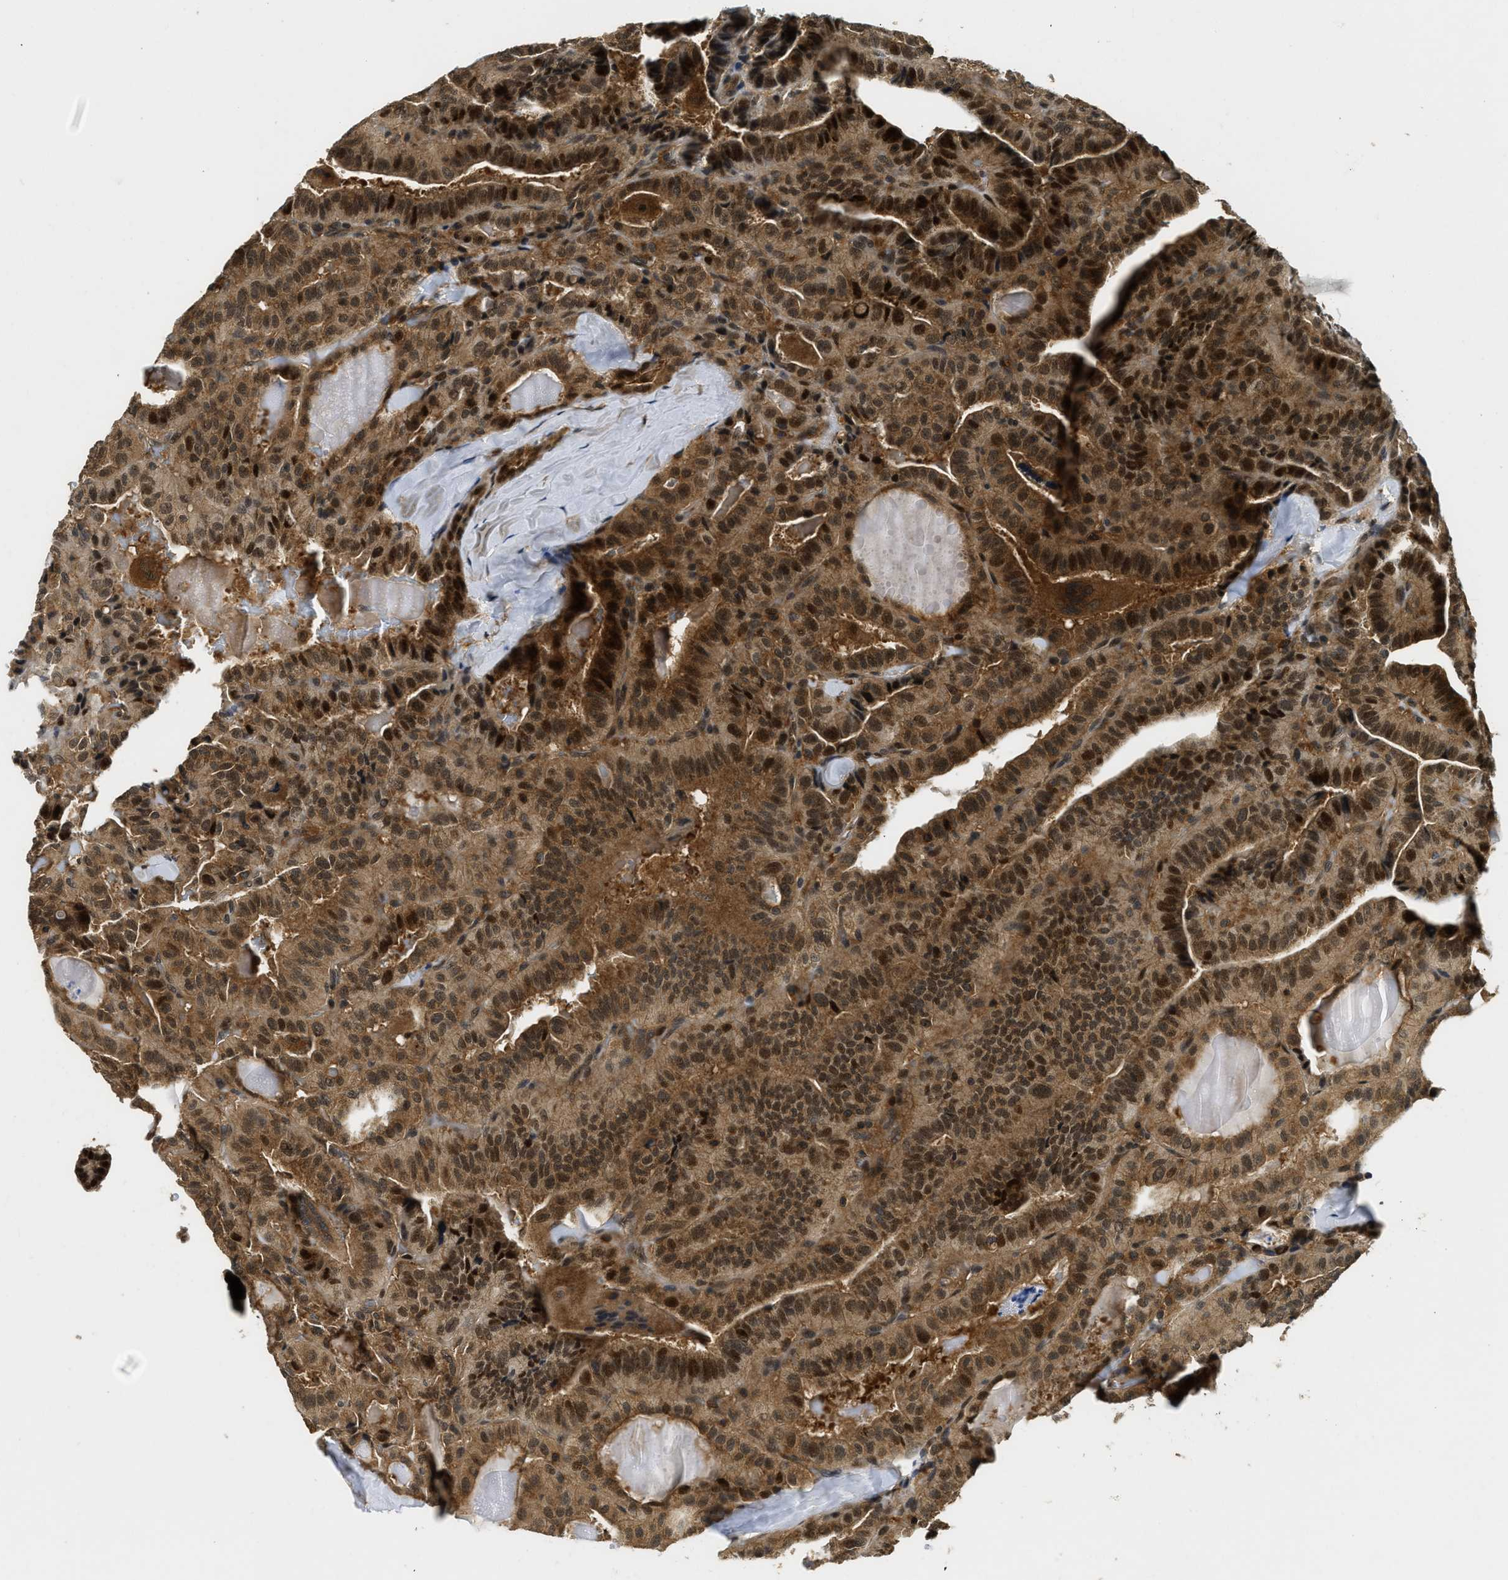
{"staining": {"intensity": "moderate", "quantity": ">75%", "location": "cytoplasmic/membranous,nuclear"}, "tissue": "thyroid cancer", "cell_type": "Tumor cells", "image_type": "cancer", "snomed": [{"axis": "morphology", "description": "Papillary adenocarcinoma, NOS"}, {"axis": "topography", "description": "Thyroid gland"}], "caption": "This image demonstrates thyroid cancer (papillary adenocarcinoma) stained with IHC to label a protein in brown. The cytoplasmic/membranous and nuclear of tumor cells show moderate positivity for the protein. Nuclei are counter-stained blue.", "gene": "ADSL", "patient": {"sex": "male", "age": 77}}